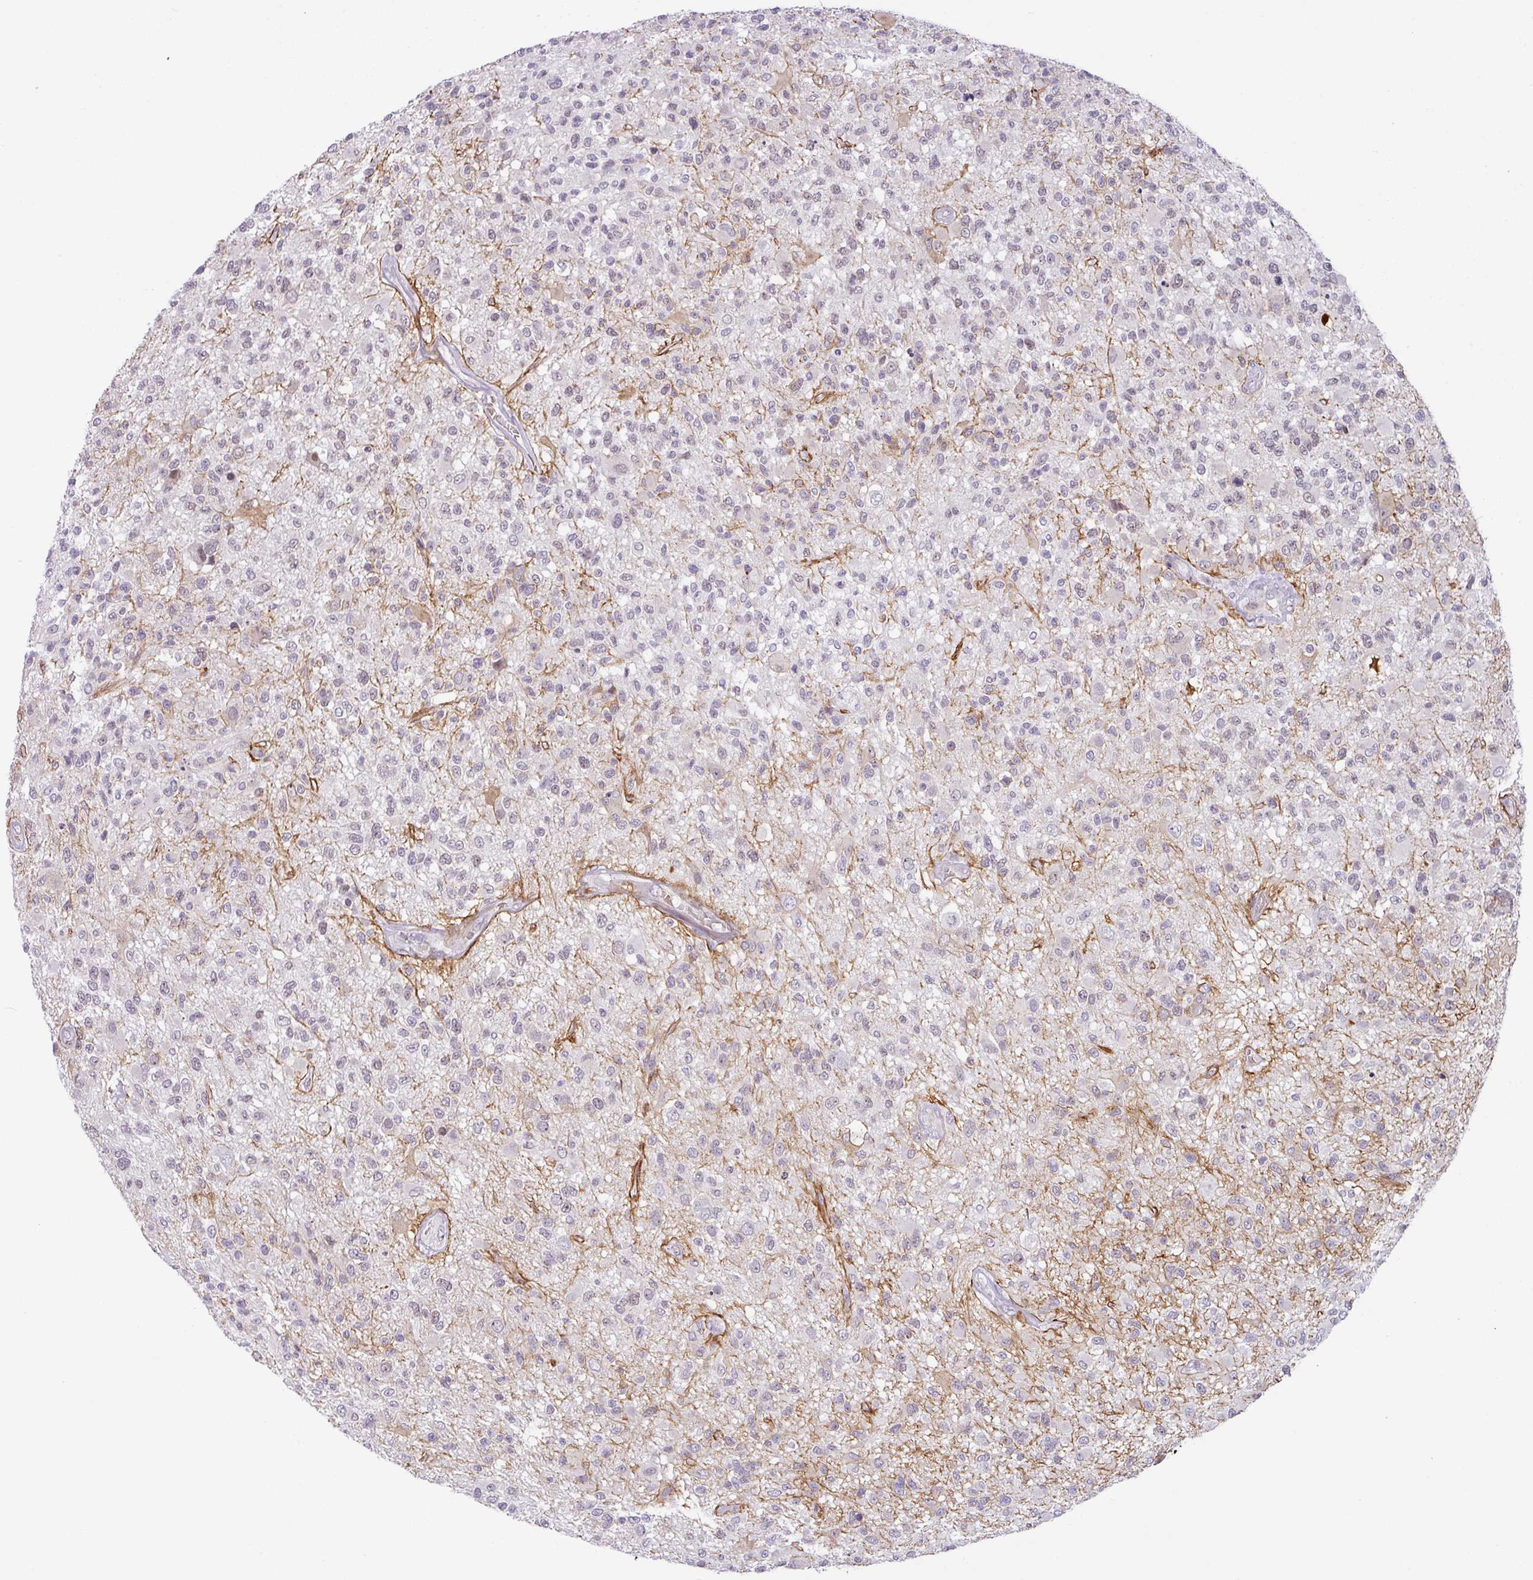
{"staining": {"intensity": "negative", "quantity": "none", "location": "none"}, "tissue": "glioma", "cell_type": "Tumor cells", "image_type": "cancer", "snomed": [{"axis": "morphology", "description": "Glioma, malignant, High grade"}, {"axis": "morphology", "description": "Glioblastoma, NOS"}, {"axis": "topography", "description": "Brain"}], "caption": "A photomicrograph of human malignant glioma (high-grade) is negative for staining in tumor cells.", "gene": "PARP2", "patient": {"sex": "male", "age": 60}}